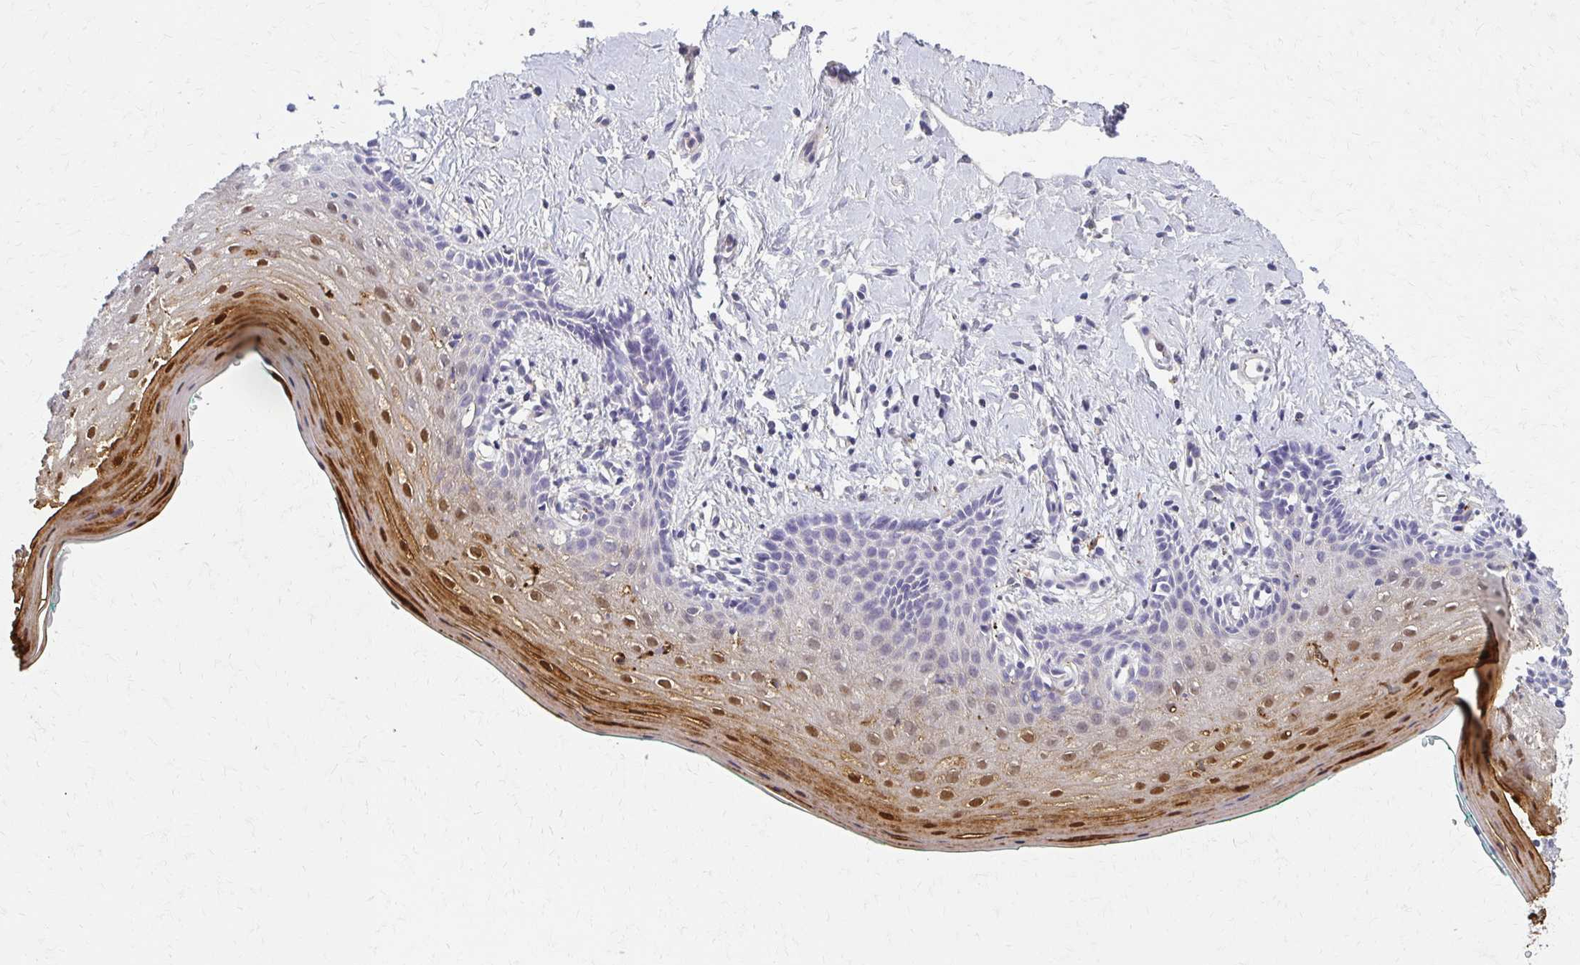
{"staining": {"intensity": "moderate", "quantity": "25%-75%", "location": "cytoplasmic/membranous,nuclear"}, "tissue": "vagina", "cell_type": "Squamous epithelial cells", "image_type": "normal", "snomed": [{"axis": "morphology", "description": "Normal tissue, NOS"}, {"axis": "topography", "description": "Vagina"}], "caption": "Immunohistochemical staining of benign vagina reveals medium levels of moderate cytoplasmic/membranous,nuclear positivity in approximately 25%-75% of squamous epithelial cells.", "gene": "BBS12", "patient": {"sex": "female", "age": 42}}